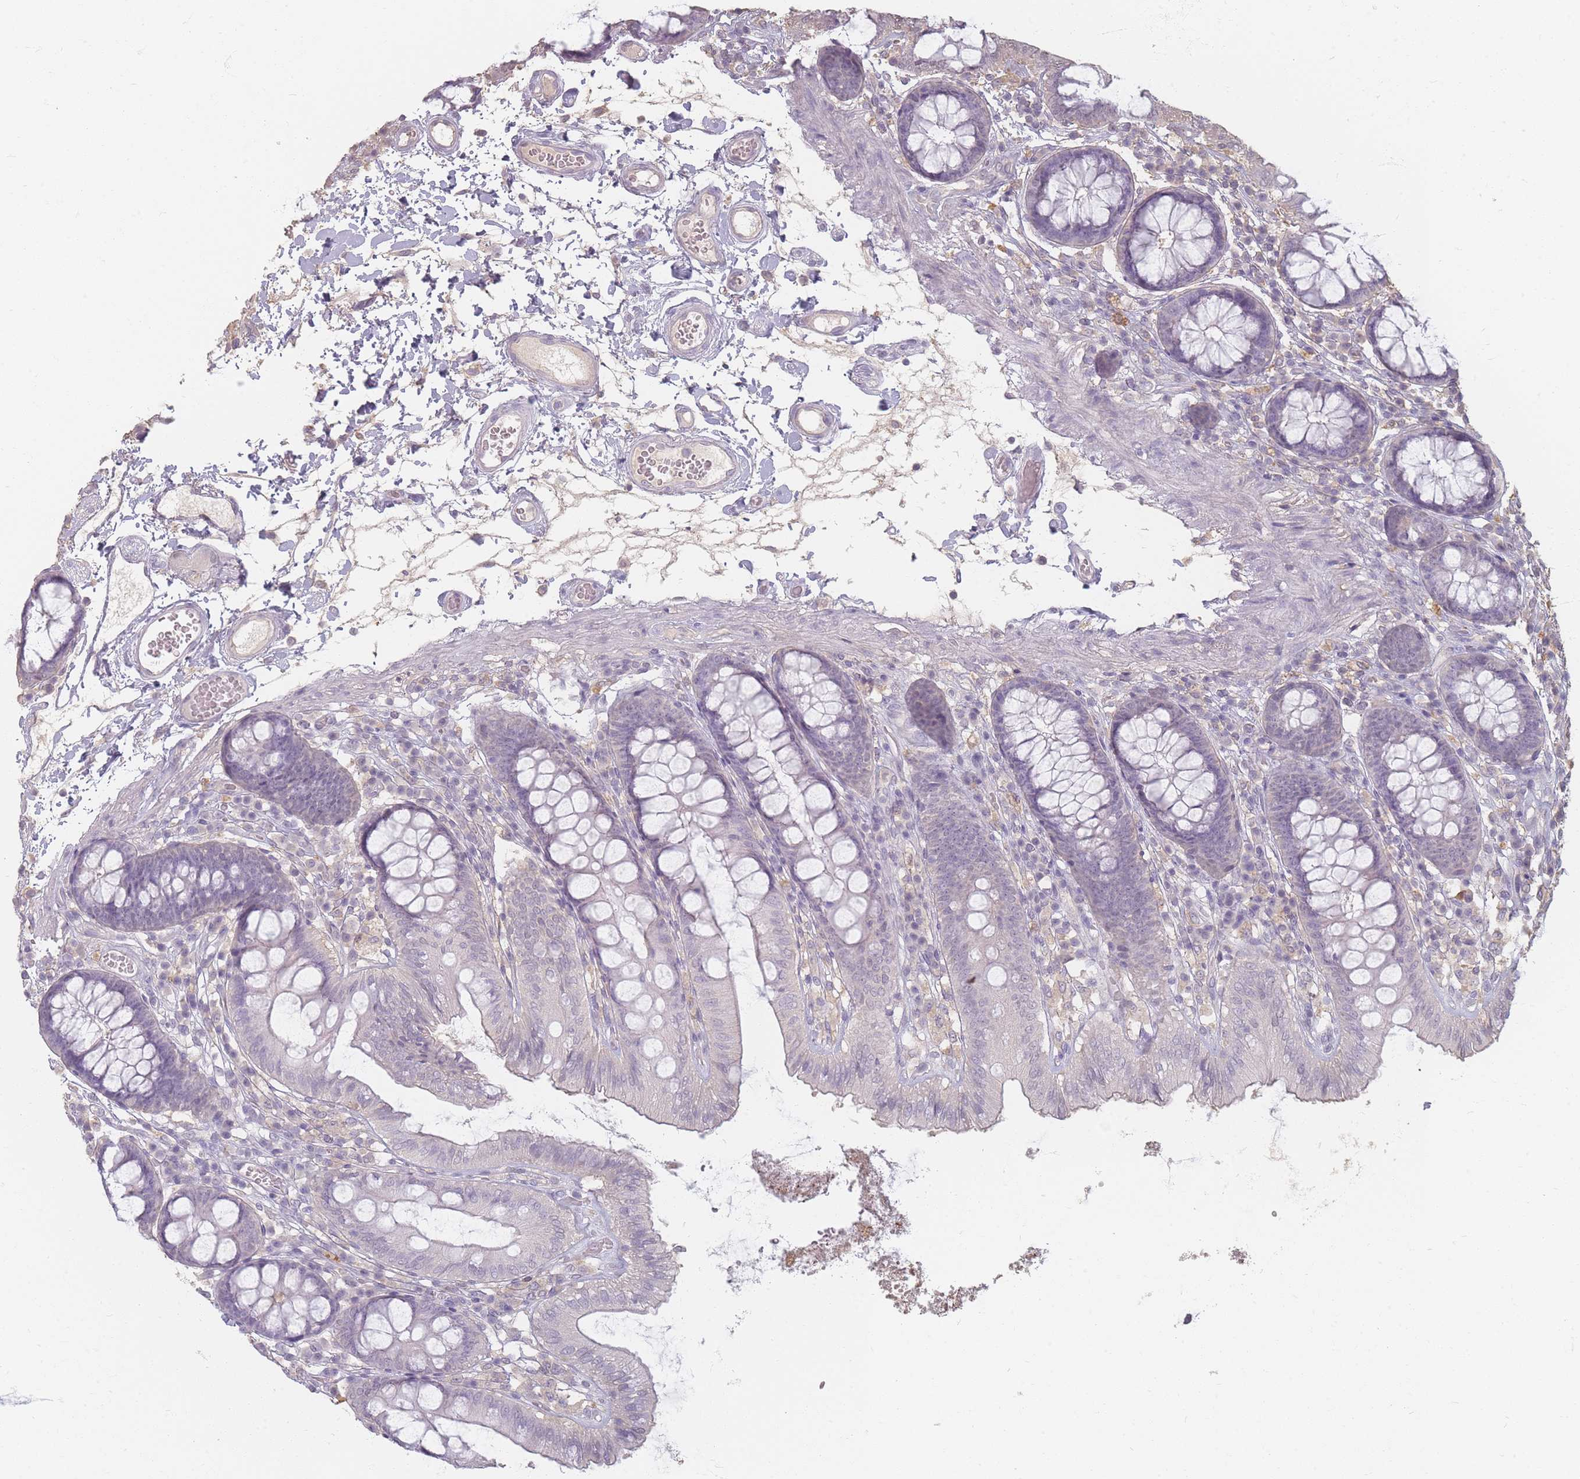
{"staining": {"intensity": "negative", "quantity": "none", "location": "none"}, "tissue": "colon", "cell_type": "Endothelial cells", "image_type": "normal", "snomed": [{"axis": "morphology", "description": "Normal tissue, NOS"}, {"axis": "topography", "description": "Colon"}], "caption": "Immunohistochemical staining of benign colon demonstrates no significant staining in endothelial cells.", "gene": "RFTN1", "patient": {"sex": "male", "age": 84}}